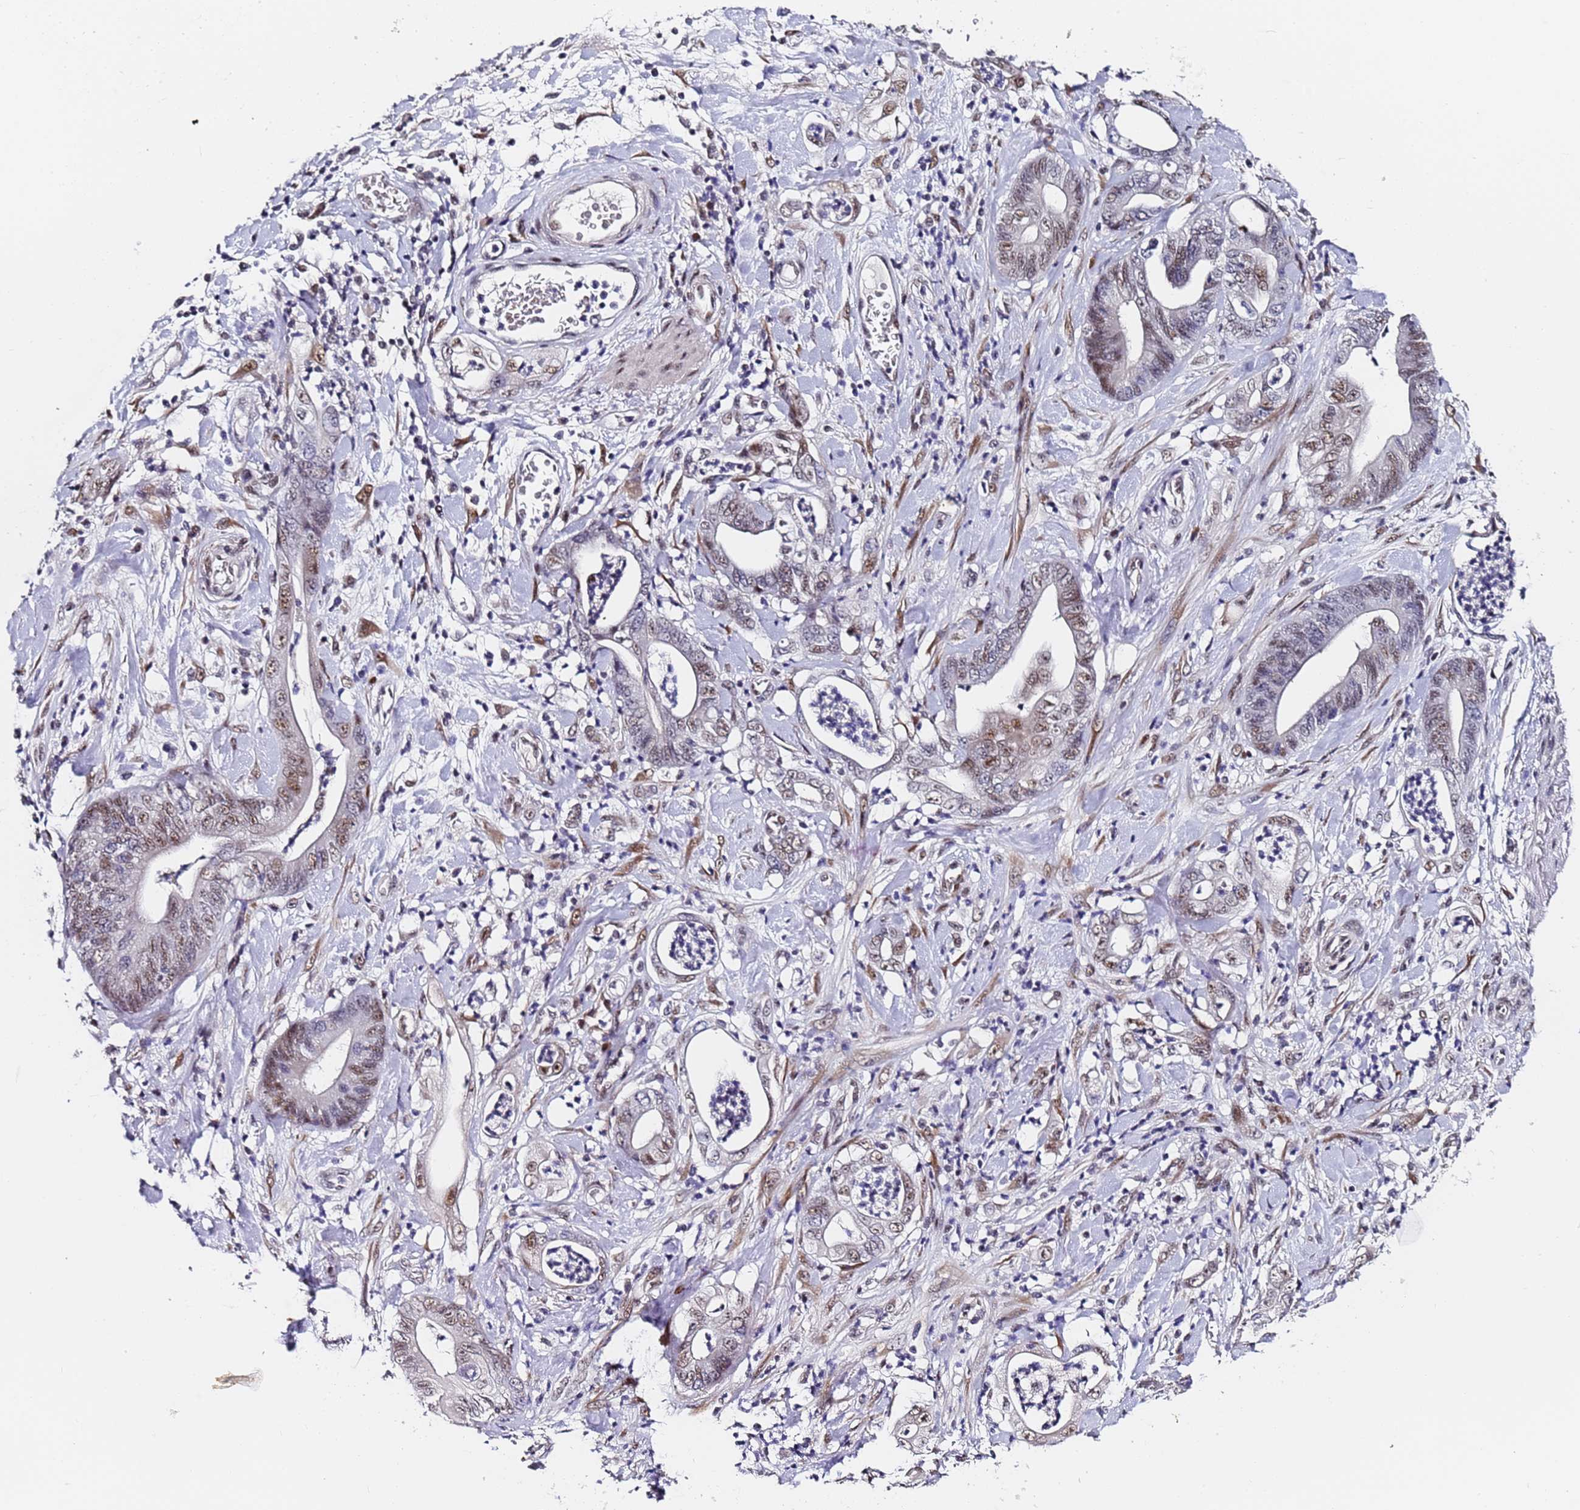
{"staining": {"intensity": "moderate", "quantity": "25%-75%", "location": "nuclear"}, "tissue": "stomach cancer", "cell_type": "Tumor cells", "image_type": "cancer", "snomed": [{"axis": "morphology", "description": "Adenocarcinoma, NOS"}, {"axis": "topography", "description": "Stomach"}], "caption": "Immunohistochemistry of stomach cancer (adenocarcinoma) exhibits medium levels of moderate nuclear staining in approximately 25%-75% of tumor cells.", "gene": "FNBP4", "patient": {"sex": "female", "age": 73}}